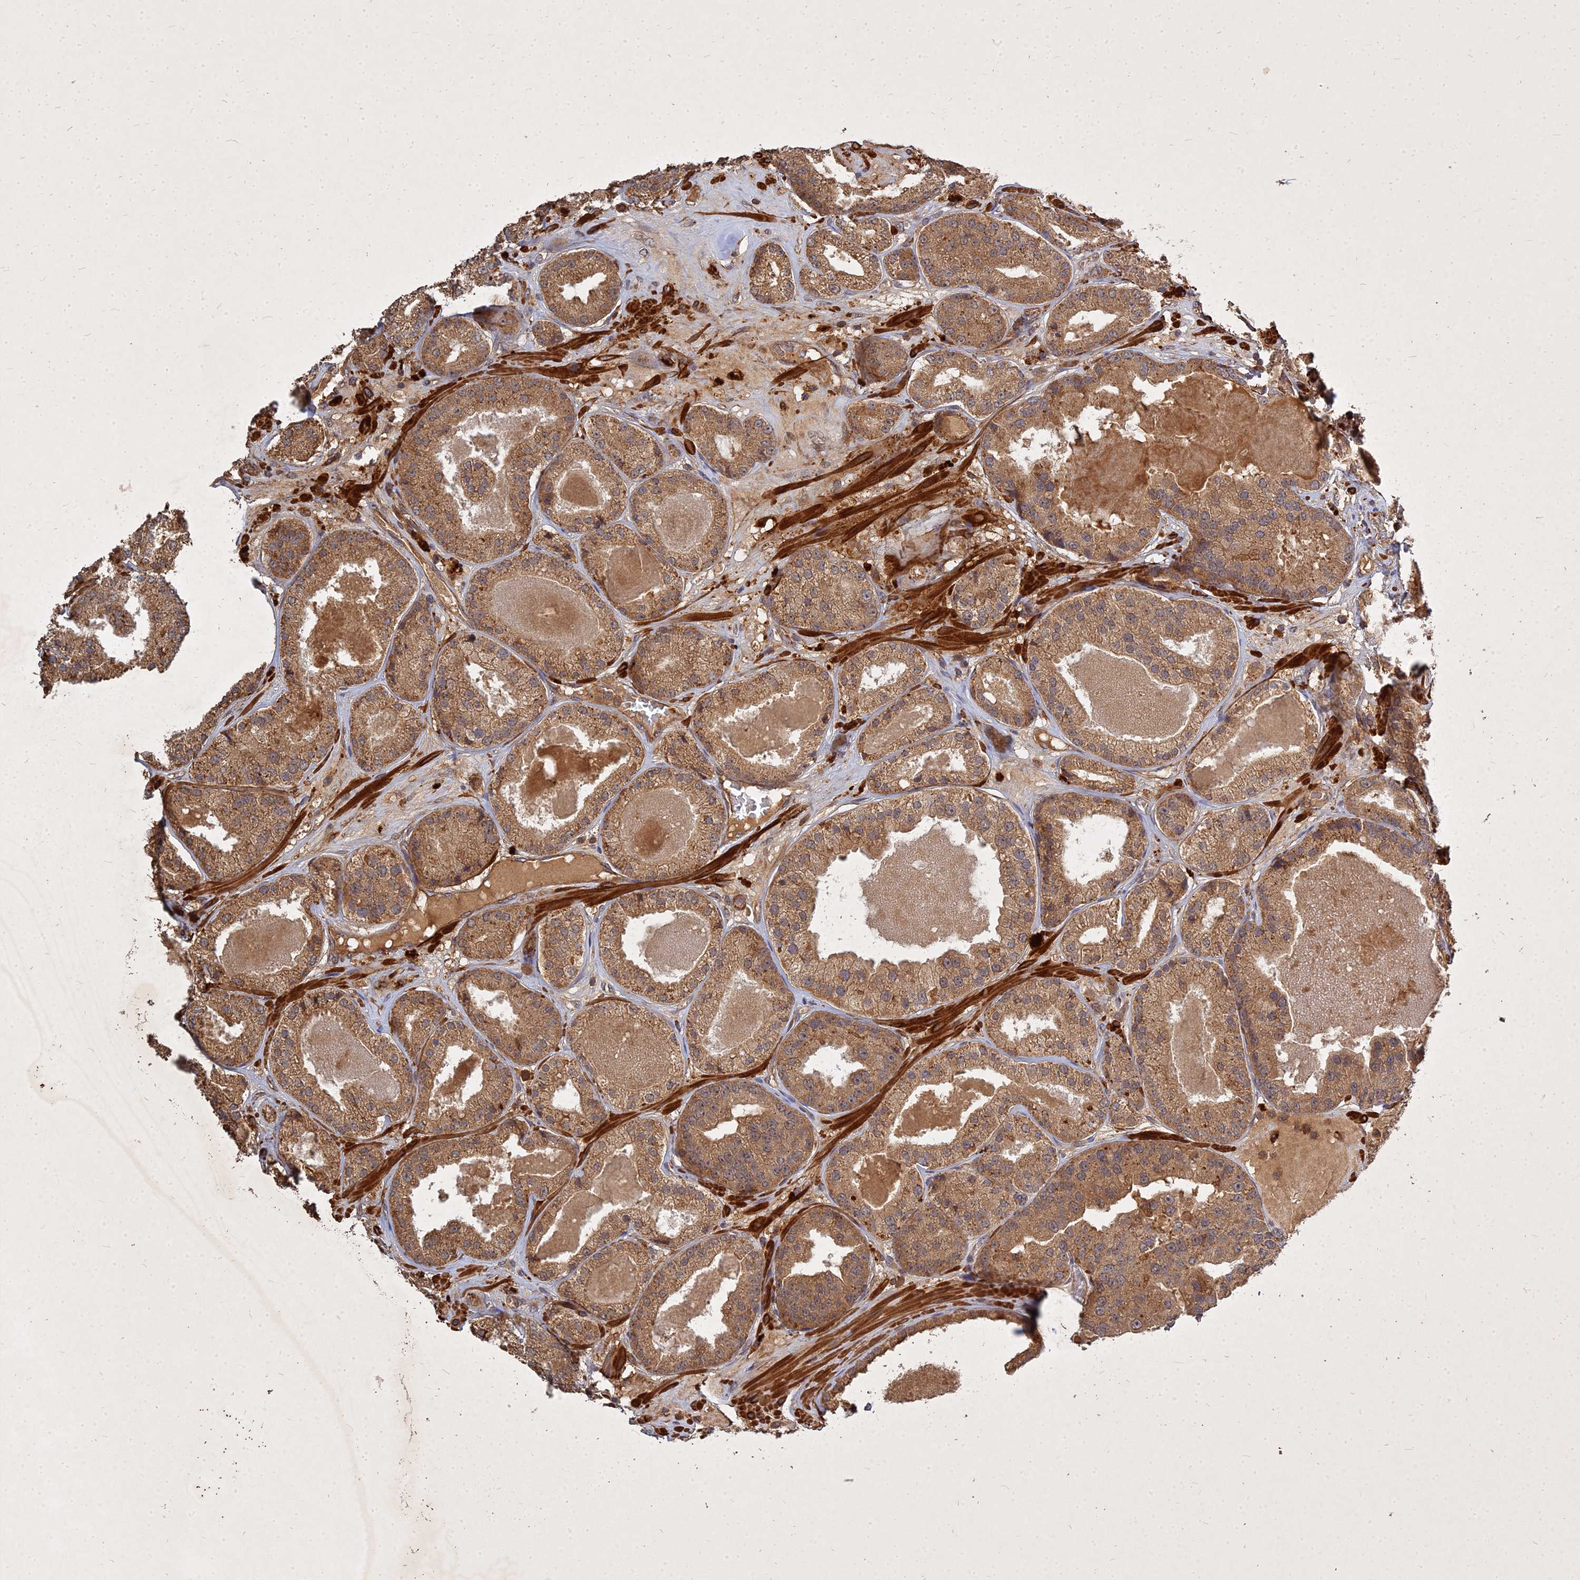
{"staining": {"intensity": "moderate", "quantity": ">75%", "location": "cytoplasmic/membranous"}, "tissue": "prostate cancer", "cell_type": "Tumor cells", "image_type": "cancer", "snomed": [{"axis": "morphology", "description": "Adenocarcinoma, High grade"}, {"axis": "topography", "description": "Prostate"}], "caption": "Prostate cancer stained for a protein (brown) reveals moderate cytoplasmic/membranous positive staining in about >75% of tumor cells.", "gene": "UBE2W", "patient": {"sex": "male", "age": 63}}